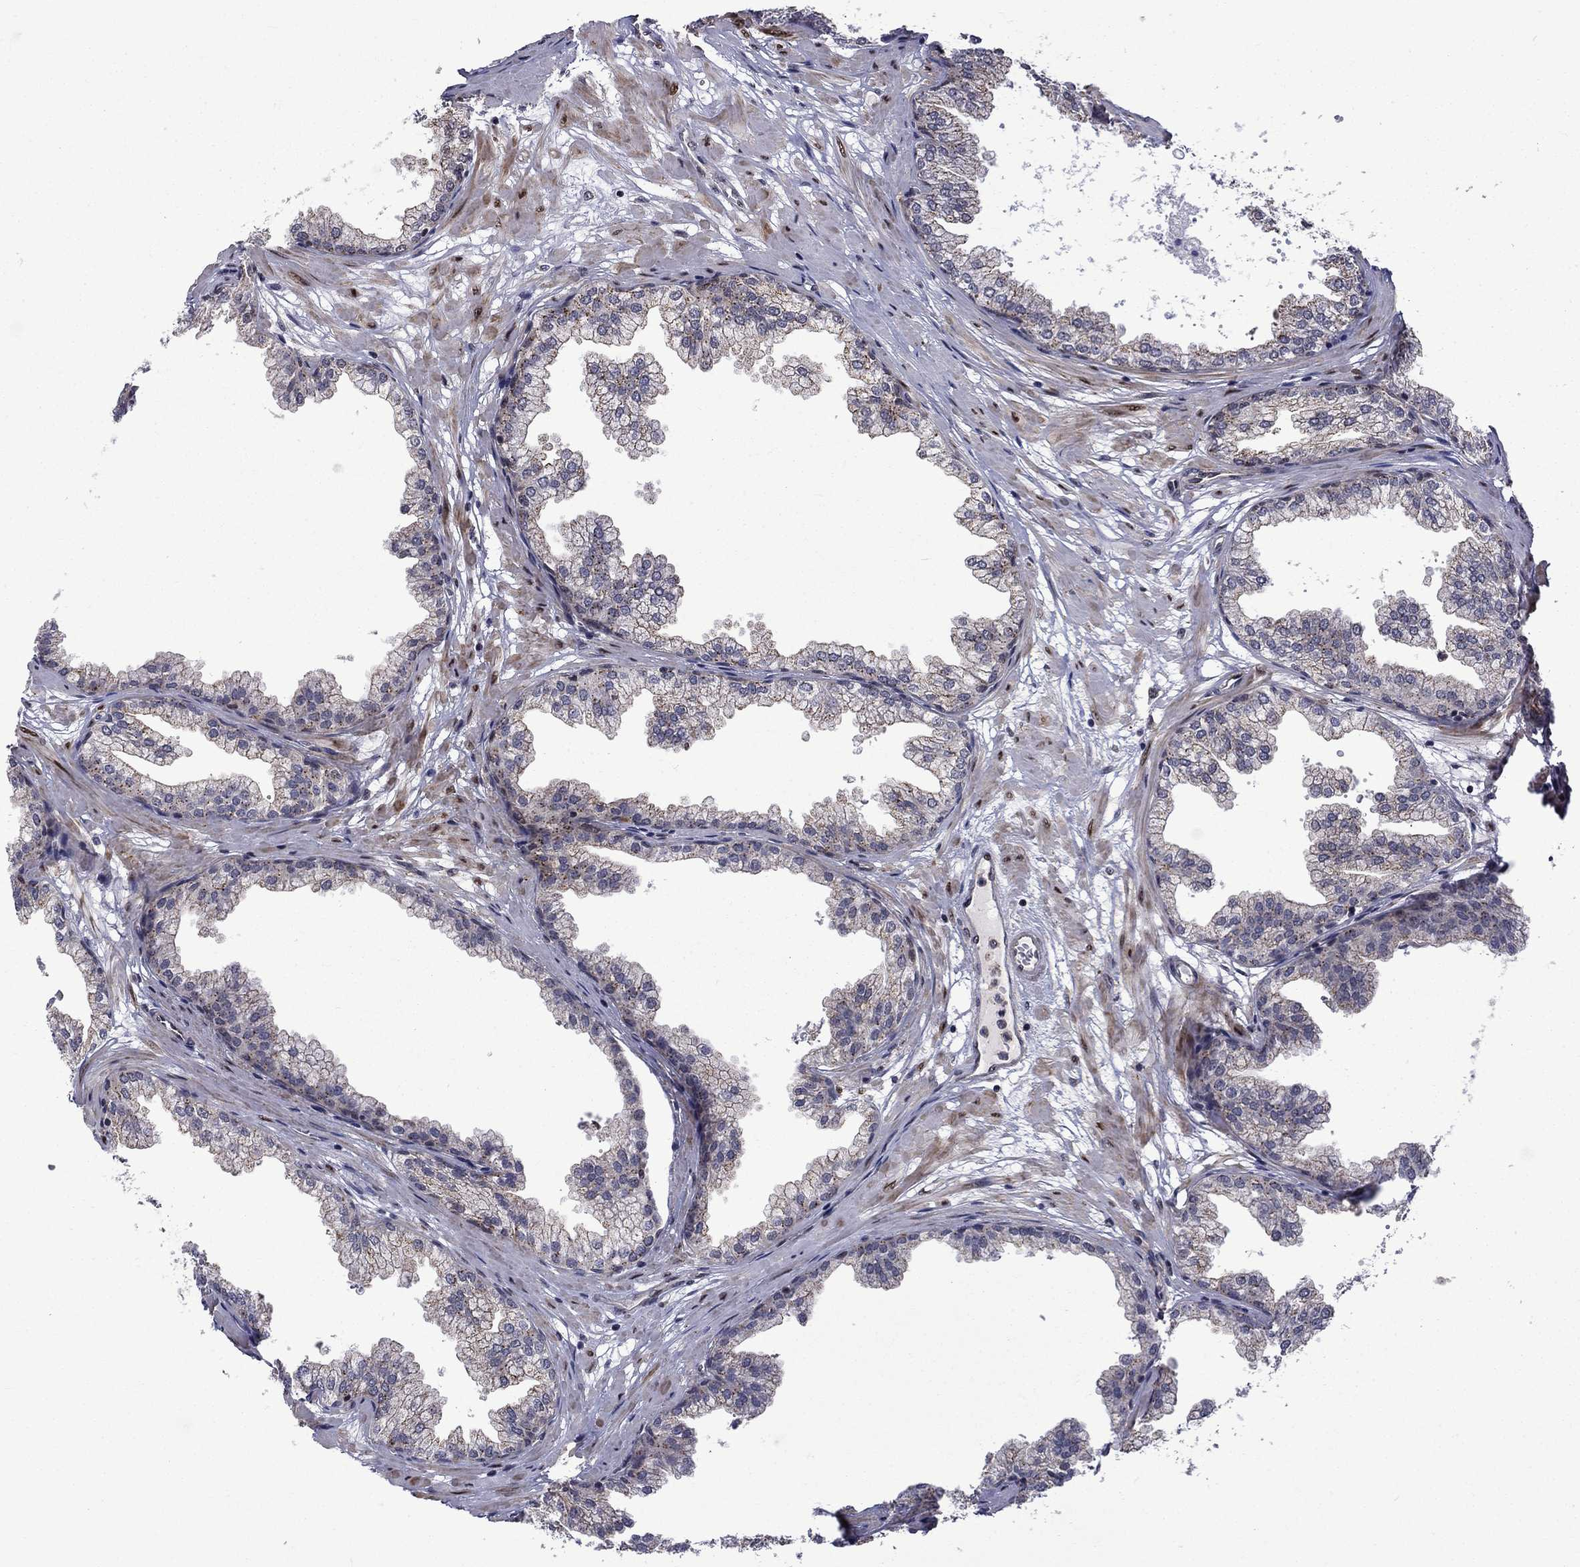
{"staining": {"intensity": "moderate", "quantity": "25%-75%", "location": "nuclear"}, "tissue": "prostate", "cell_type": "Glandular cells", "image_type": "normal", "snomed": [{"axis": "morphology", "description": "Normal tissue, NOS"}, {"axis": "topography", "description": "Prostate"}], "caption": "An immunohistochemistry (IHC) micrograph of benign tissue is shown. Protein staining in brown highlights moderate nuclear positivity in prostate within glandular cells. (DAB IHC with brightfield microscopy, high magnification).", "gene": "KPNA3", "patient": {"sex": "male", "age": 37}}